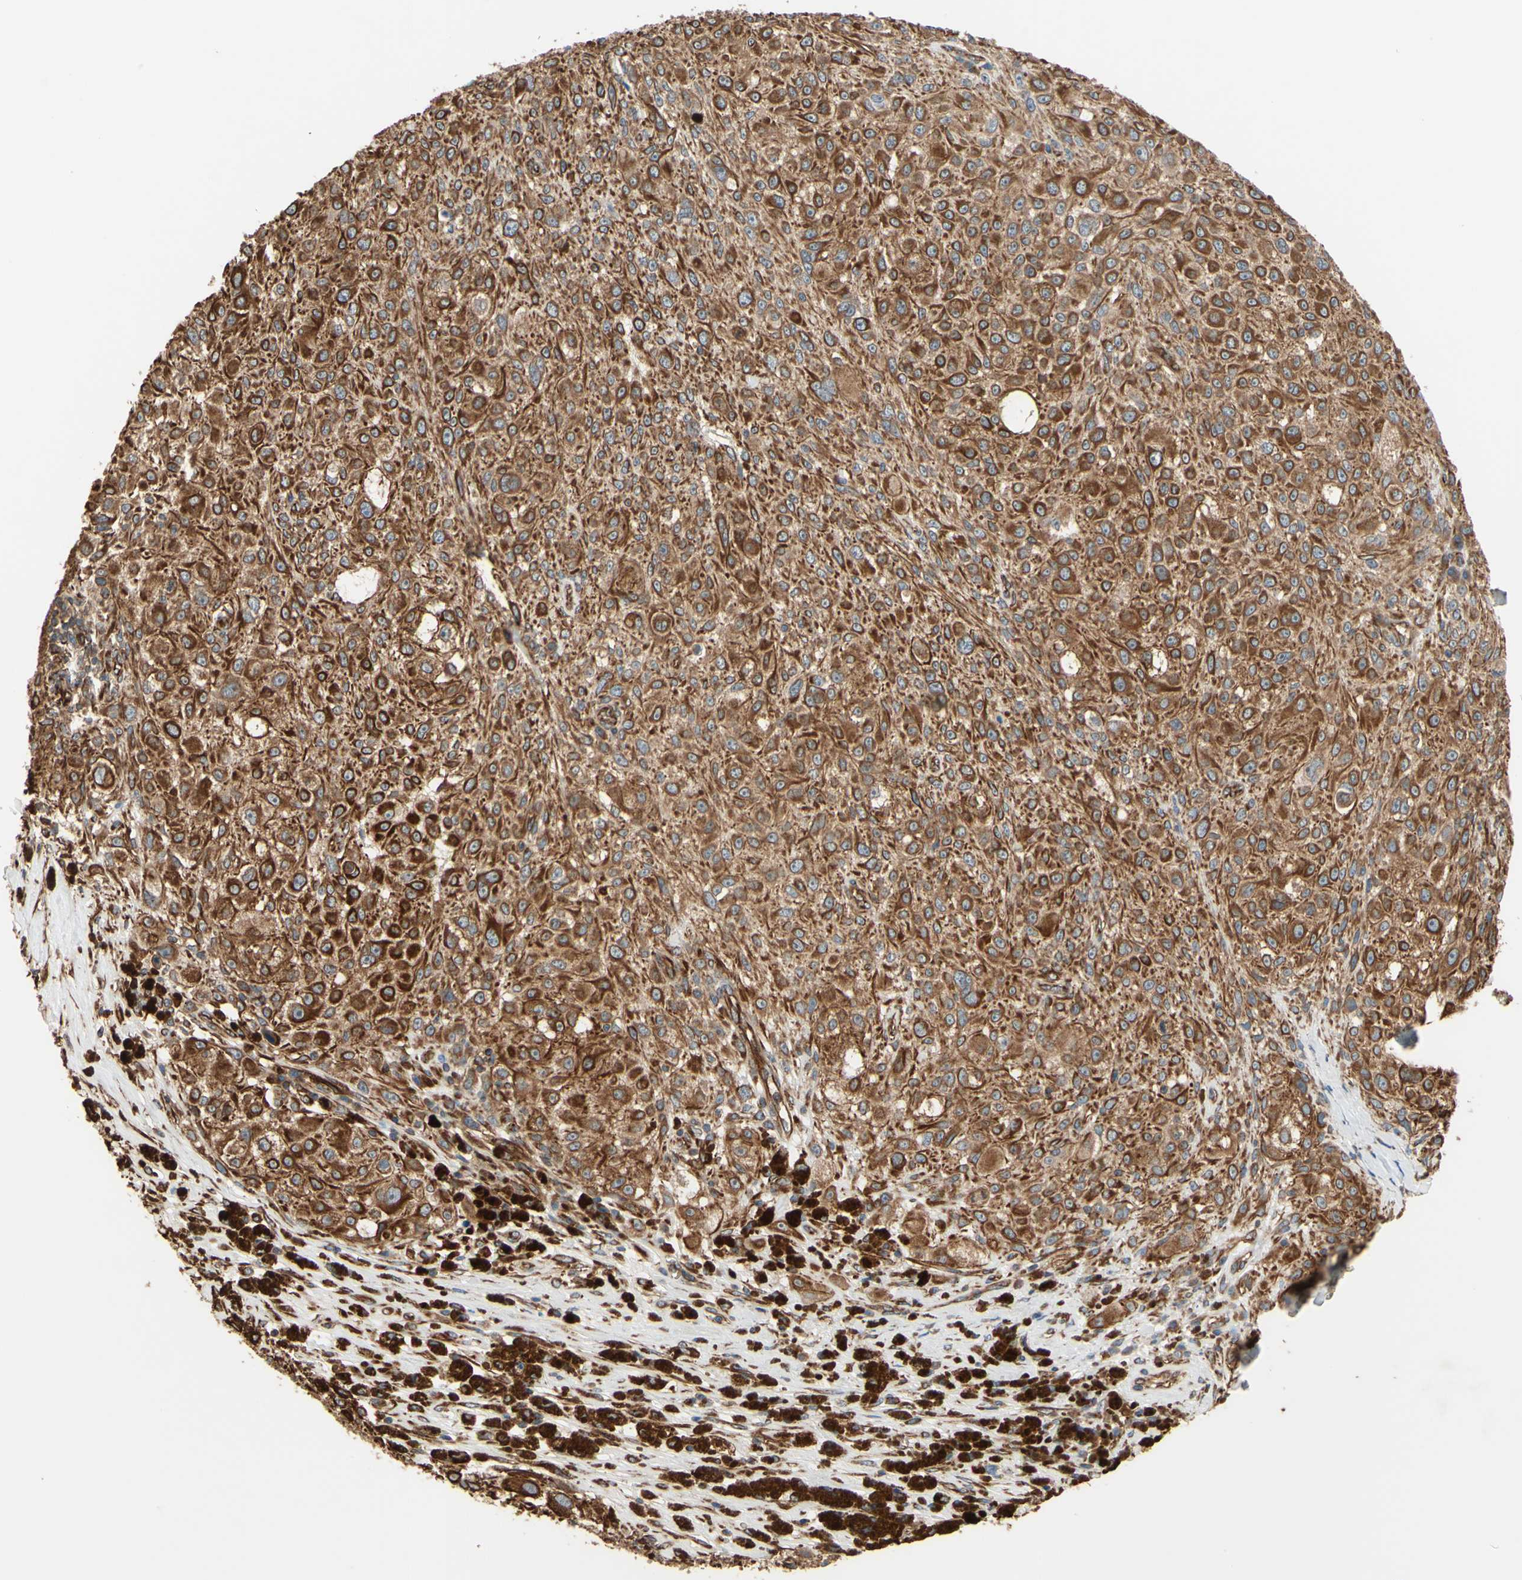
{"staining": {"intensity": "strong", "quantity": ">75%", "location": "cytoplasmic/membranous"}, "tissue": "melanoma", "cell_type": "Tumor cells", "image_type": "cancer", "snomed": [{"axis": "morphology", "description": "Necrosis, NOS"}, {"axis": "morphology", "description": "Malignant melanoma, NOS"}, {"axis": "topography", "description": "Skin"}], "caption": "Melanoma tissue reveals strong cytoplasmic/membranous positivity in approximately >75% of tumor cells The staining was performed using DAB, with brown indicating positive protein expression. Nuclei are stained blue with hematoxylin.", "gene": "TRAF2", "patient": {"sex": "female", "age": 87}}